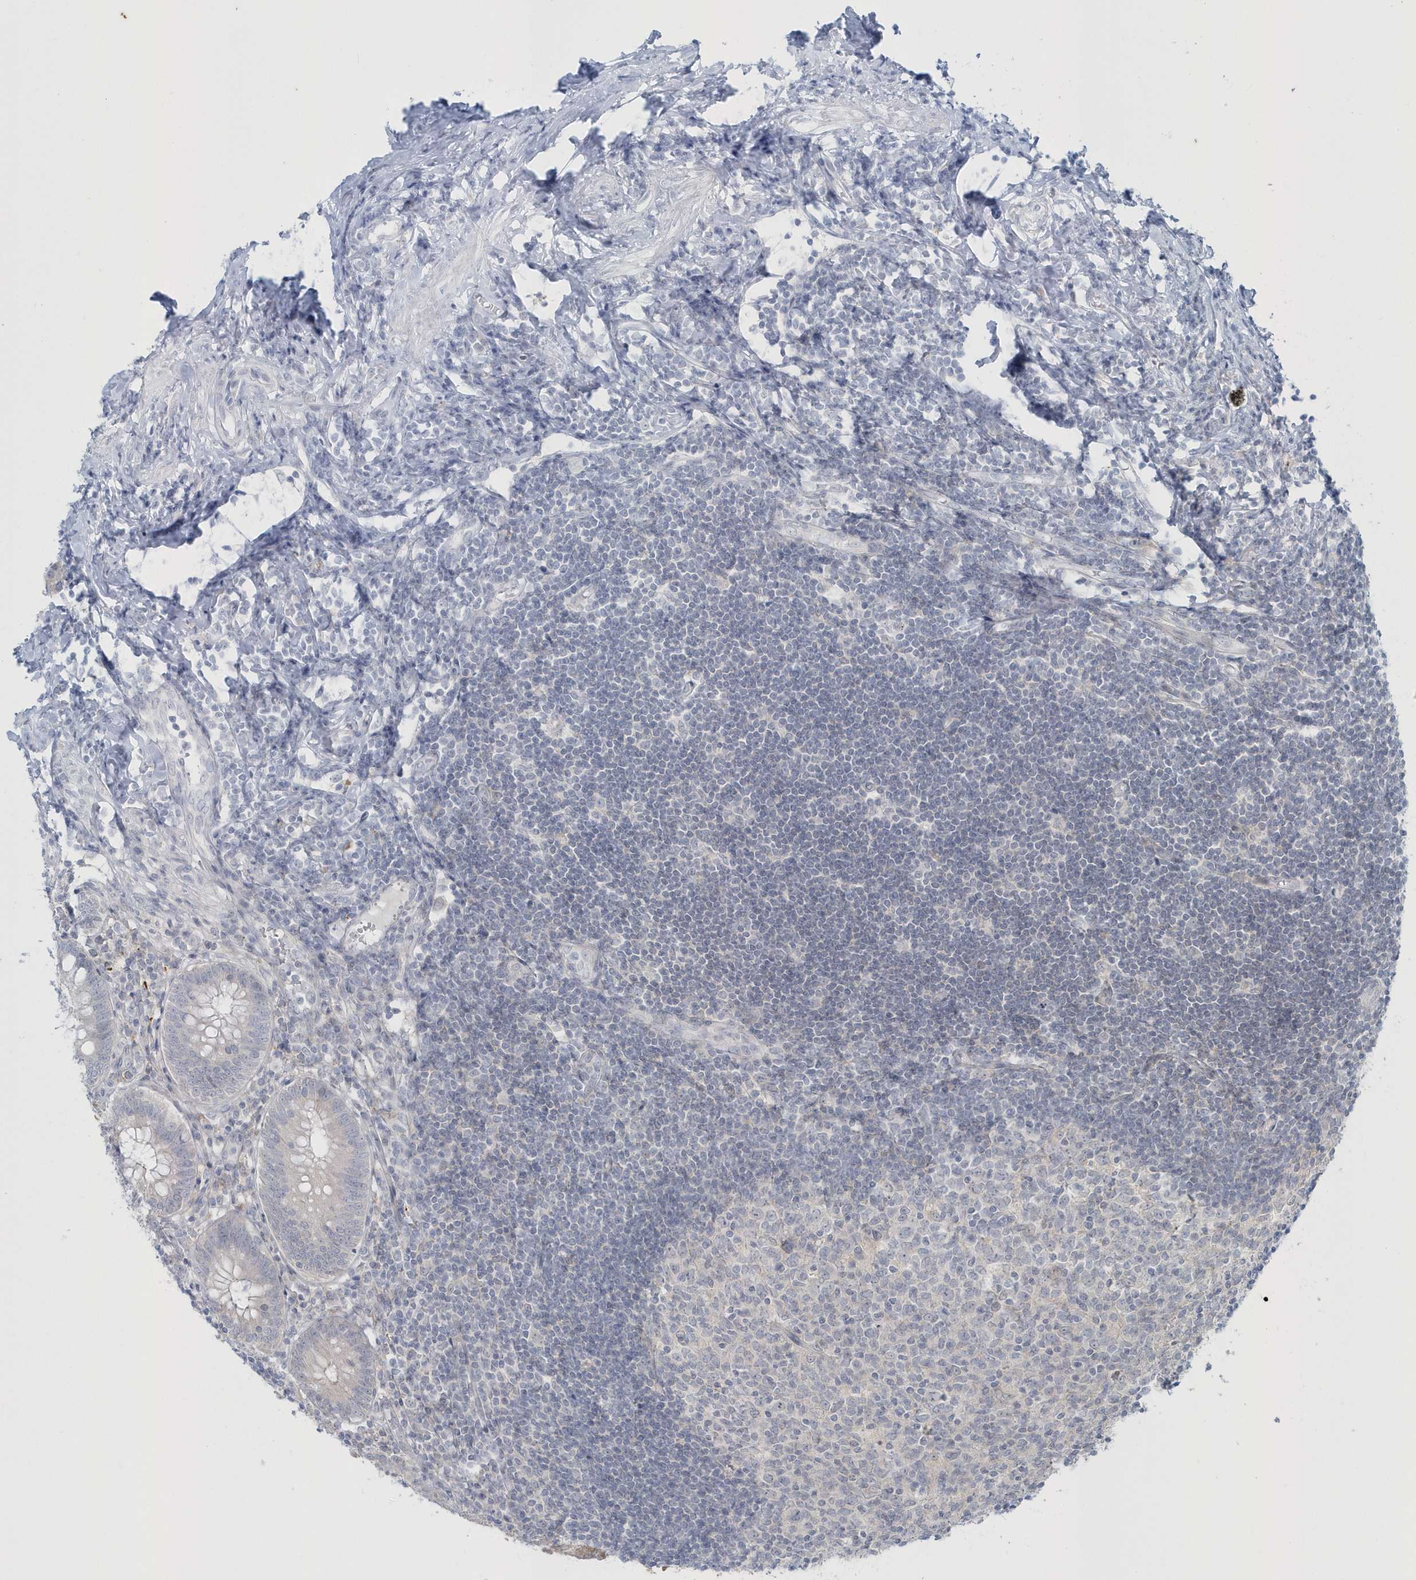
{"staining": {"intensity": "weak", "quantity": "25%-75%", "location": "cytoplasmic/membranous"}, "tissue": "appendix", "cell_type": "Glandular cells", "image_type": "normal", "snomed": [{"axis": "morphology", "description": "Normal tissue, NOS"}, {"axis": "topography", "description": "Appendix"}], "caption": "Immunohistochemical staining of benign human appendix exhibits weak cytoplasmic/membranous protein positivity in approximately 25%-75% of glandular cells. (brown staining indicates protein expression, while blue staining denotes nuclei).", "gene": "BLTP3A", "patient": {"sex": "female", "age": 54}}